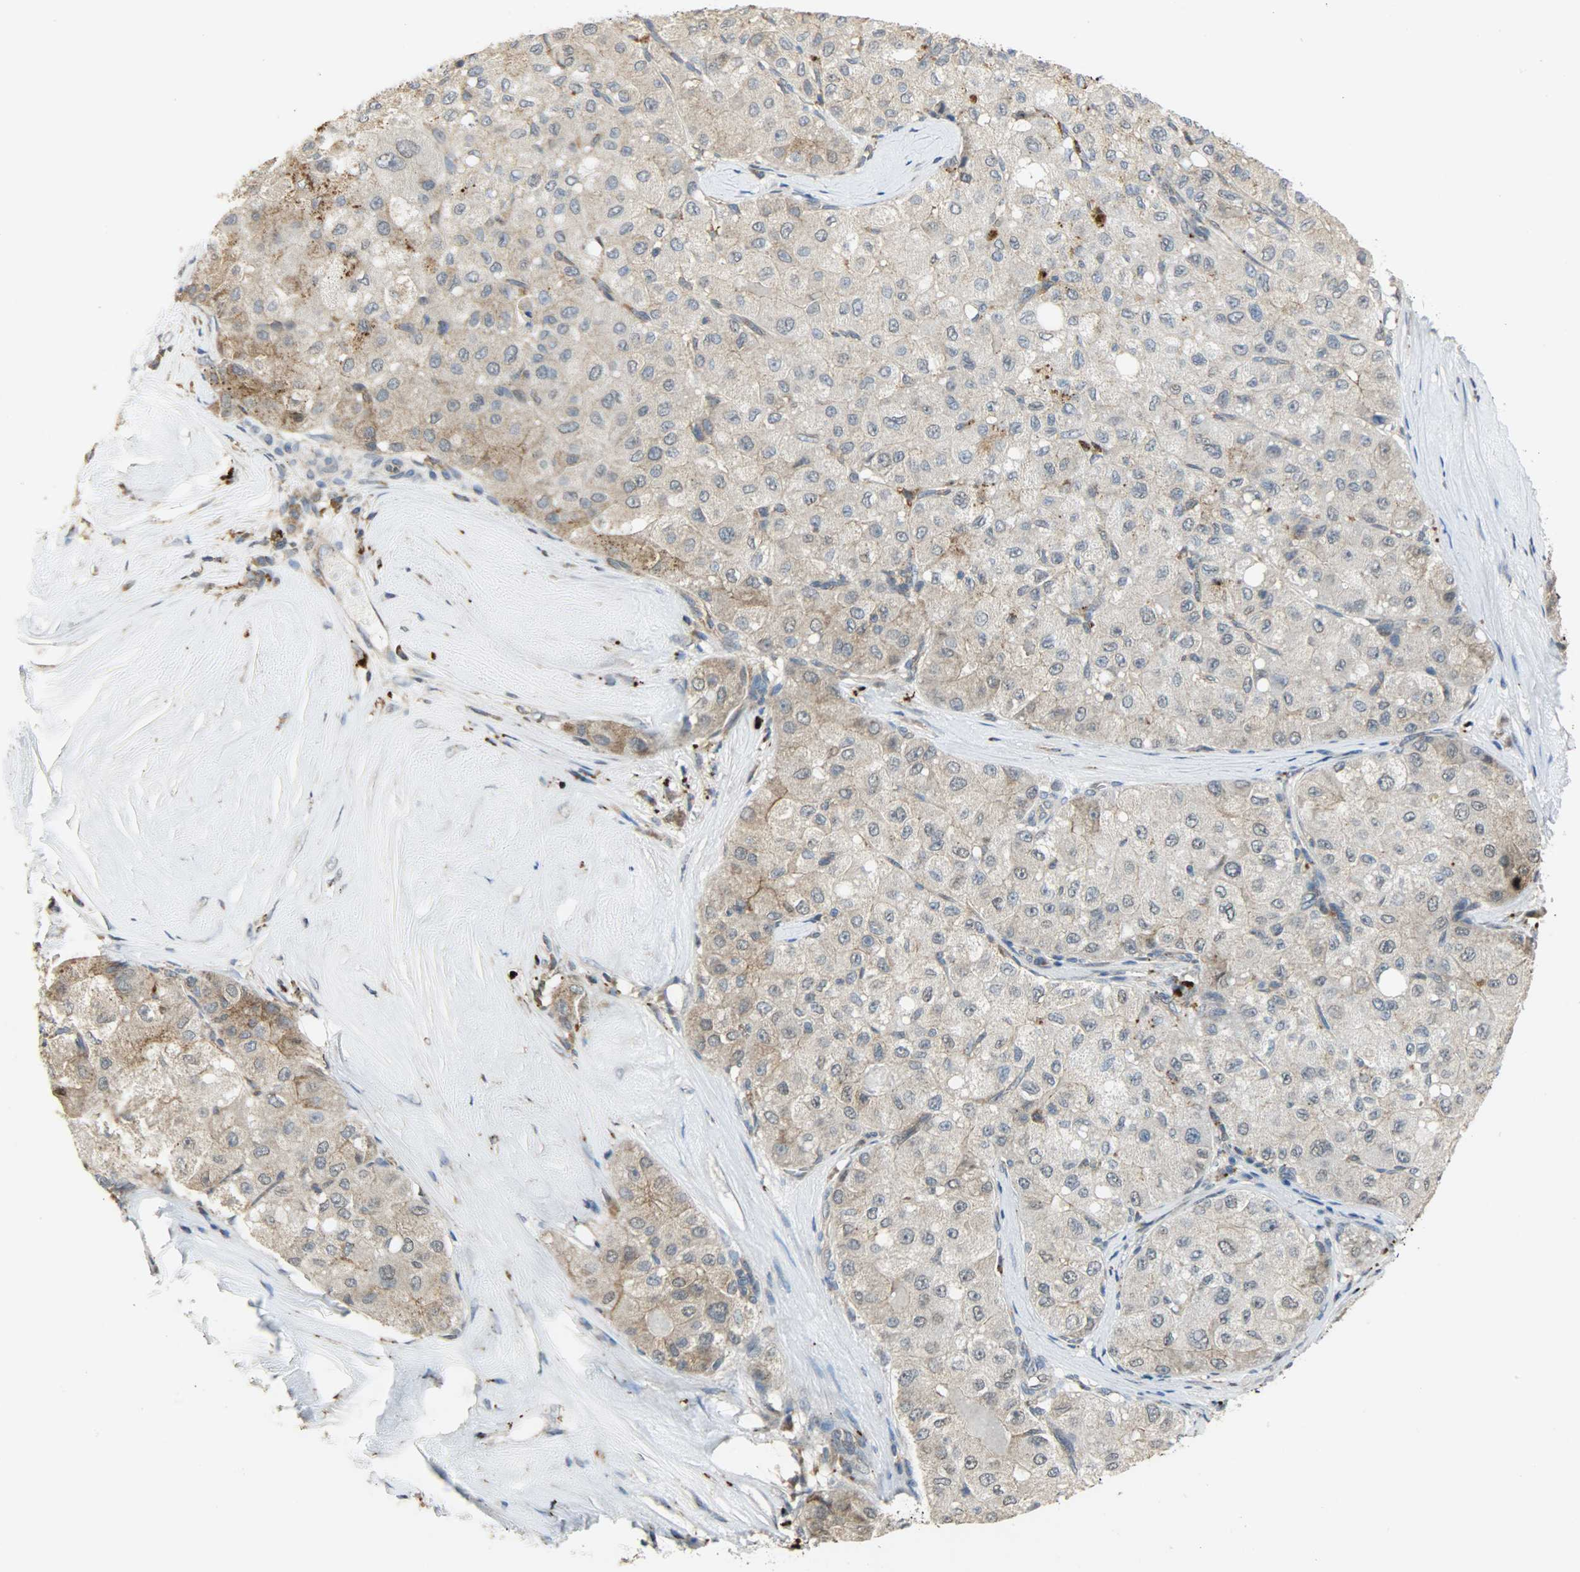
{"staining": {"intensity": "weak", "quantity": ">75%", "location": "cytoplasmic/membranous"}, "tissue": "liver cancer", "cell_type": "Tumor cells", "image_type": "cancer", "snomed": [{"axis": "morphology", "description": "Carcinoma, Hepatocellular, NOS"}, {"axis": "topography", "description": "Liver"}], "caption": "DAB immunohistochemical staining of human hepatocellular carcinoma (liver) reveals weak cytoplasmic/membranous protein expression in about >75% of tumor cells. (DAB IHC, brown staining for protein, blue staining for nuclei).", "gene": "GIT2", "patient": {"sex": "male", "age": 80}}